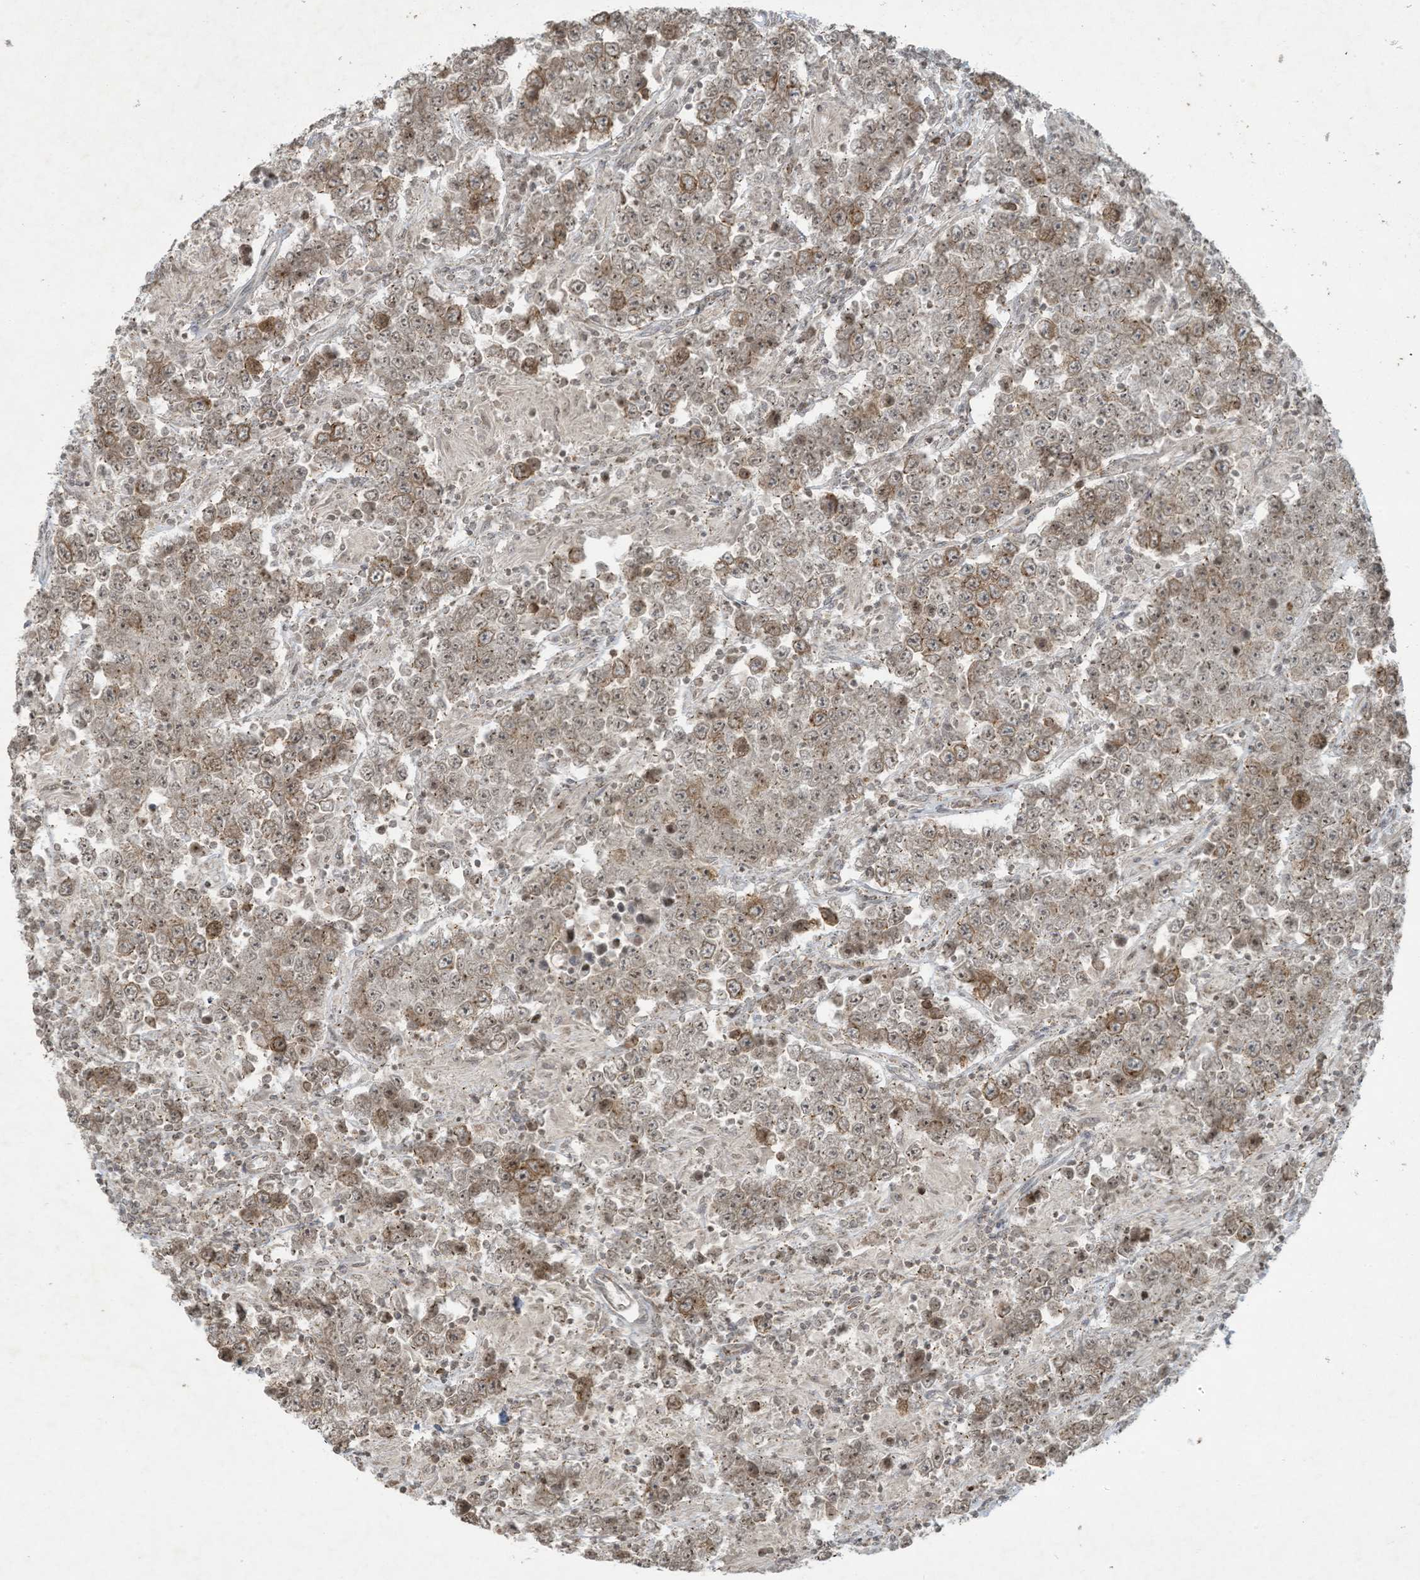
{"staining": {"intensity": "moderate", "quantity": "25%-75%", "location": "cytoplasmic/membranous"}, "tissue": "testis cancer", "cell_type": "Tumor cells", "image_type": "cancer", "snomed": [{"axis": "morphology", "description": "Normal tissue, NOS"}, {"axis": "morphology", "description": "Urothelial carcinoma, High grade"}, {"axis": "morphology", "description": "Seminoma, NOS"}, {"axis": "morphology", "description": "Carcinoma, Embryonal, NOS"}, {"axis": "topography", "description": "Urinary bladder"}, {"axis": "topography", "description": "Testis"}], "caption": "Immunohistochemical staining of high-grade urothelial carcinoma (testis) shows moderate cytoplasmic/membranous protein expression in approximately 25%-75% of tumor cells. (DAB IHC, brown staining for protein, blue staining for nuclei).", "gene": "ZNF263", "patient": {"sex": "male", "age": 41}}